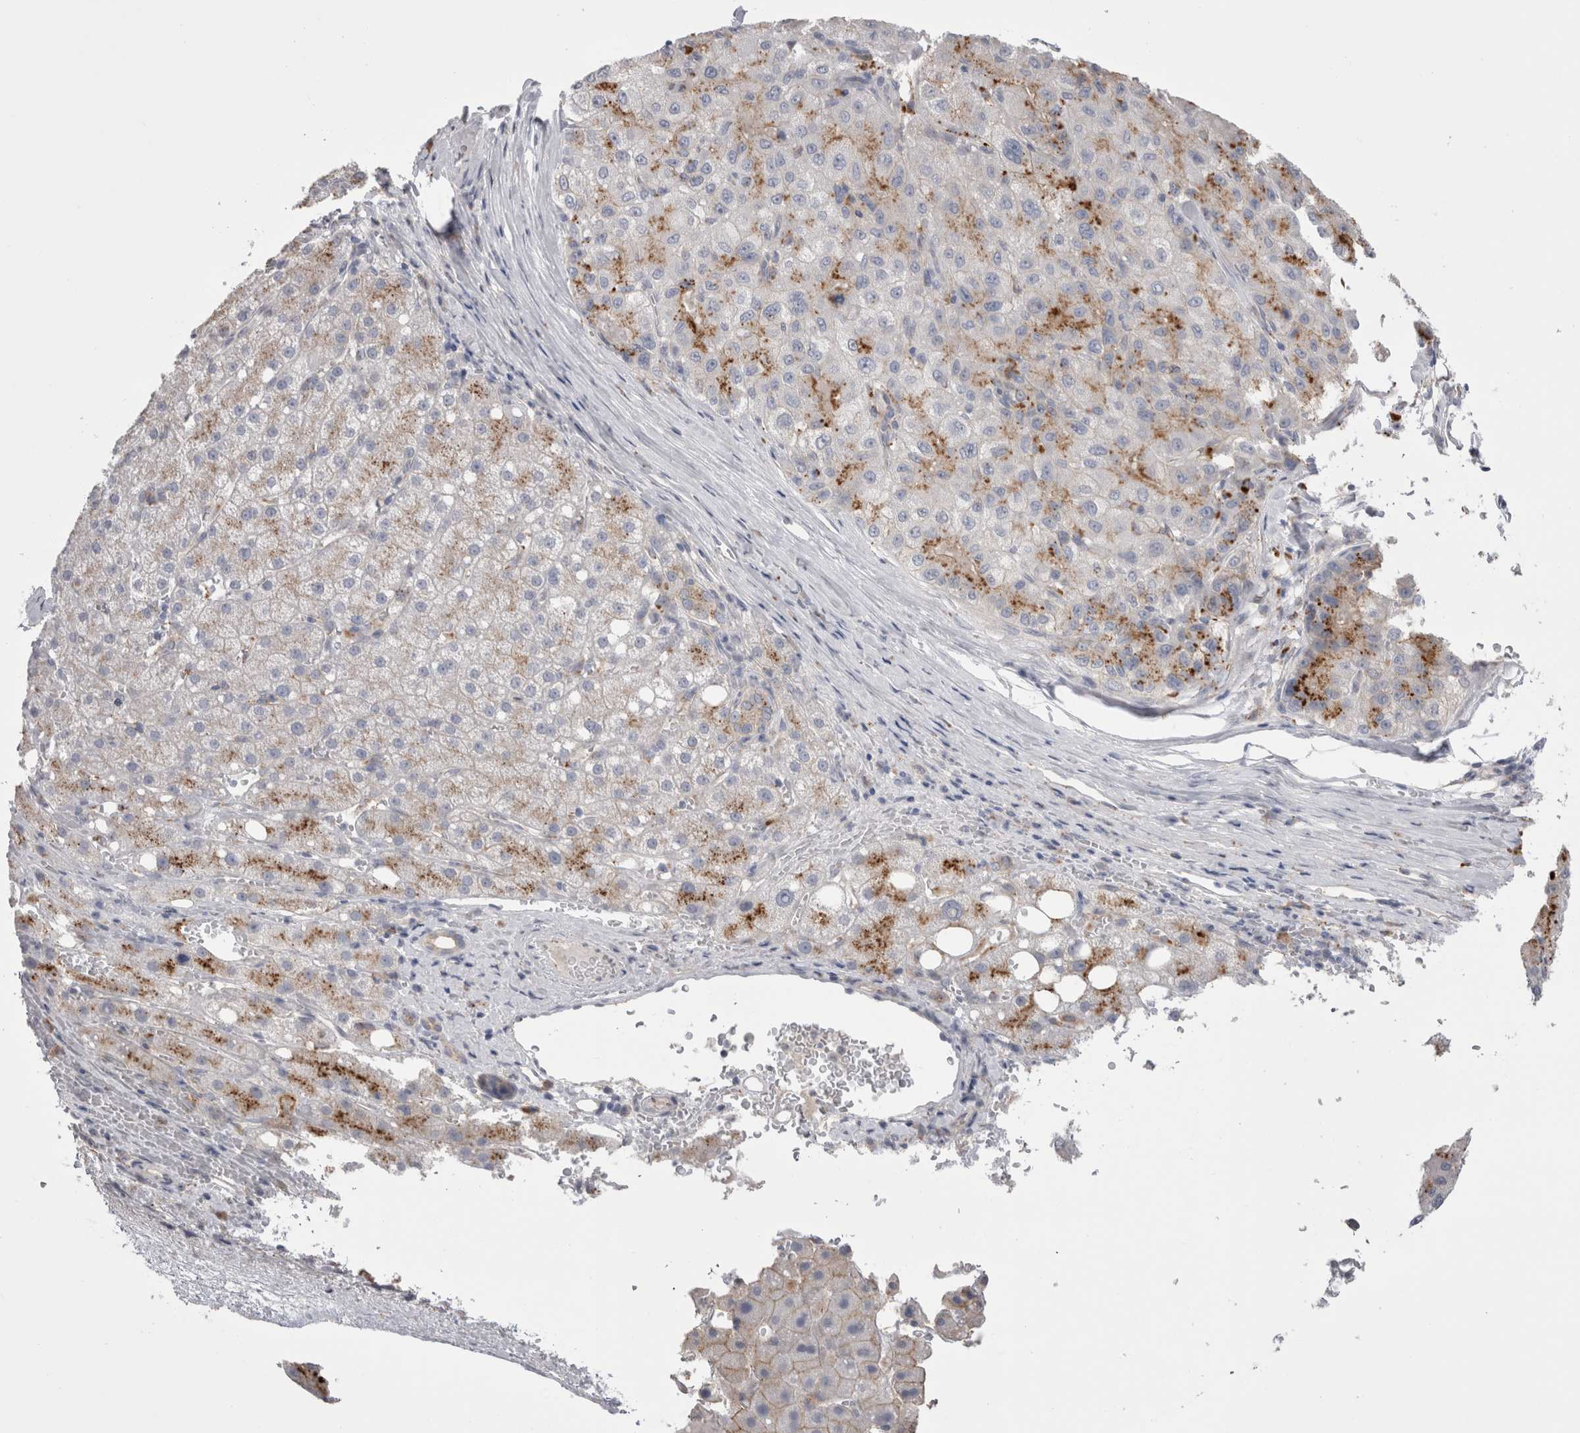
{"staining": {"intensity": "moderate", "quantity": "25%-75%", "location": "cytoplasmic/membranous"}, "tissue": "liver cancer", "cell_type": "Tumor cells", "image_type": "cancer", "snomed": [{"axis": "morphology", "description": "Carcinoma, Hepatocellular, NOS"}, {"axis": "topography", "description": "Liver"}], "caption": "This photomicrograph shows immunohistochemistry (IHC) staining of liver hepatocellular carcinoma, with medium moderate cytoplasmic/membranous expression in about 25%-75% of tumor cells.", "gene": "EPDR1", "patient": {"sex": "male", "age": 80}}